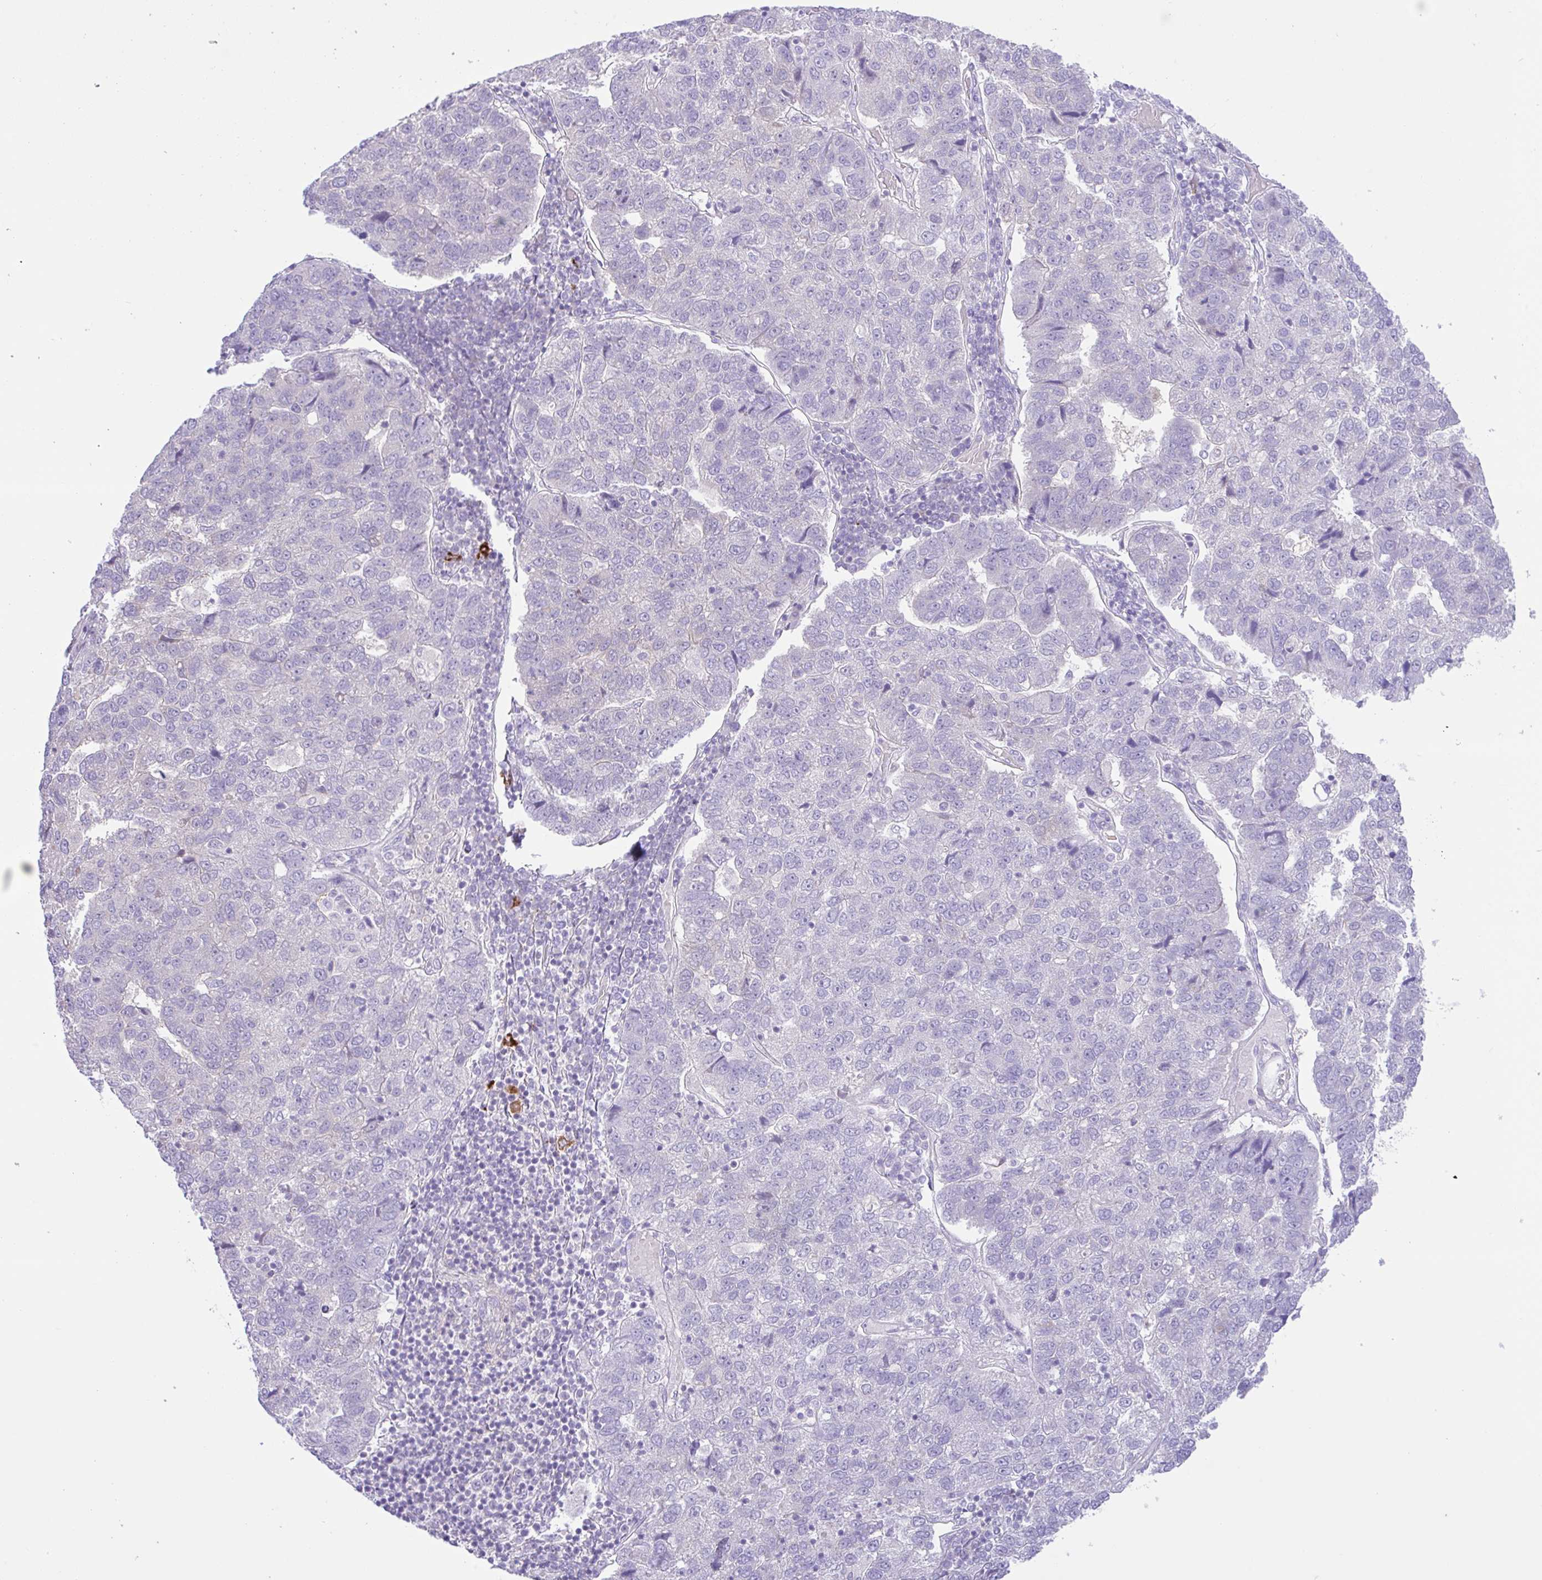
{"staining": {"intensity": "negative", "quantity": "none", "location": "none"}, "tissue": "pancreatic cancer", "cell_type": "Tumor cells", "image_type": "cancer", "snomed": [{"axis": "morphology", "description": "Adenocarcinoma, NOS"}, {"axis": "topography", "description": "Pancreas"}], "caption": "An image of human adenocarcinoma (pancreatic) is negative for staining in tumor cells. (DAB (3,3'-diaminobenzidine) immunohistochemistry (IHC) with hematoxylin counter stain).", "gene": "ZNF101", "patient": {"sex": "female", "age": 61}}